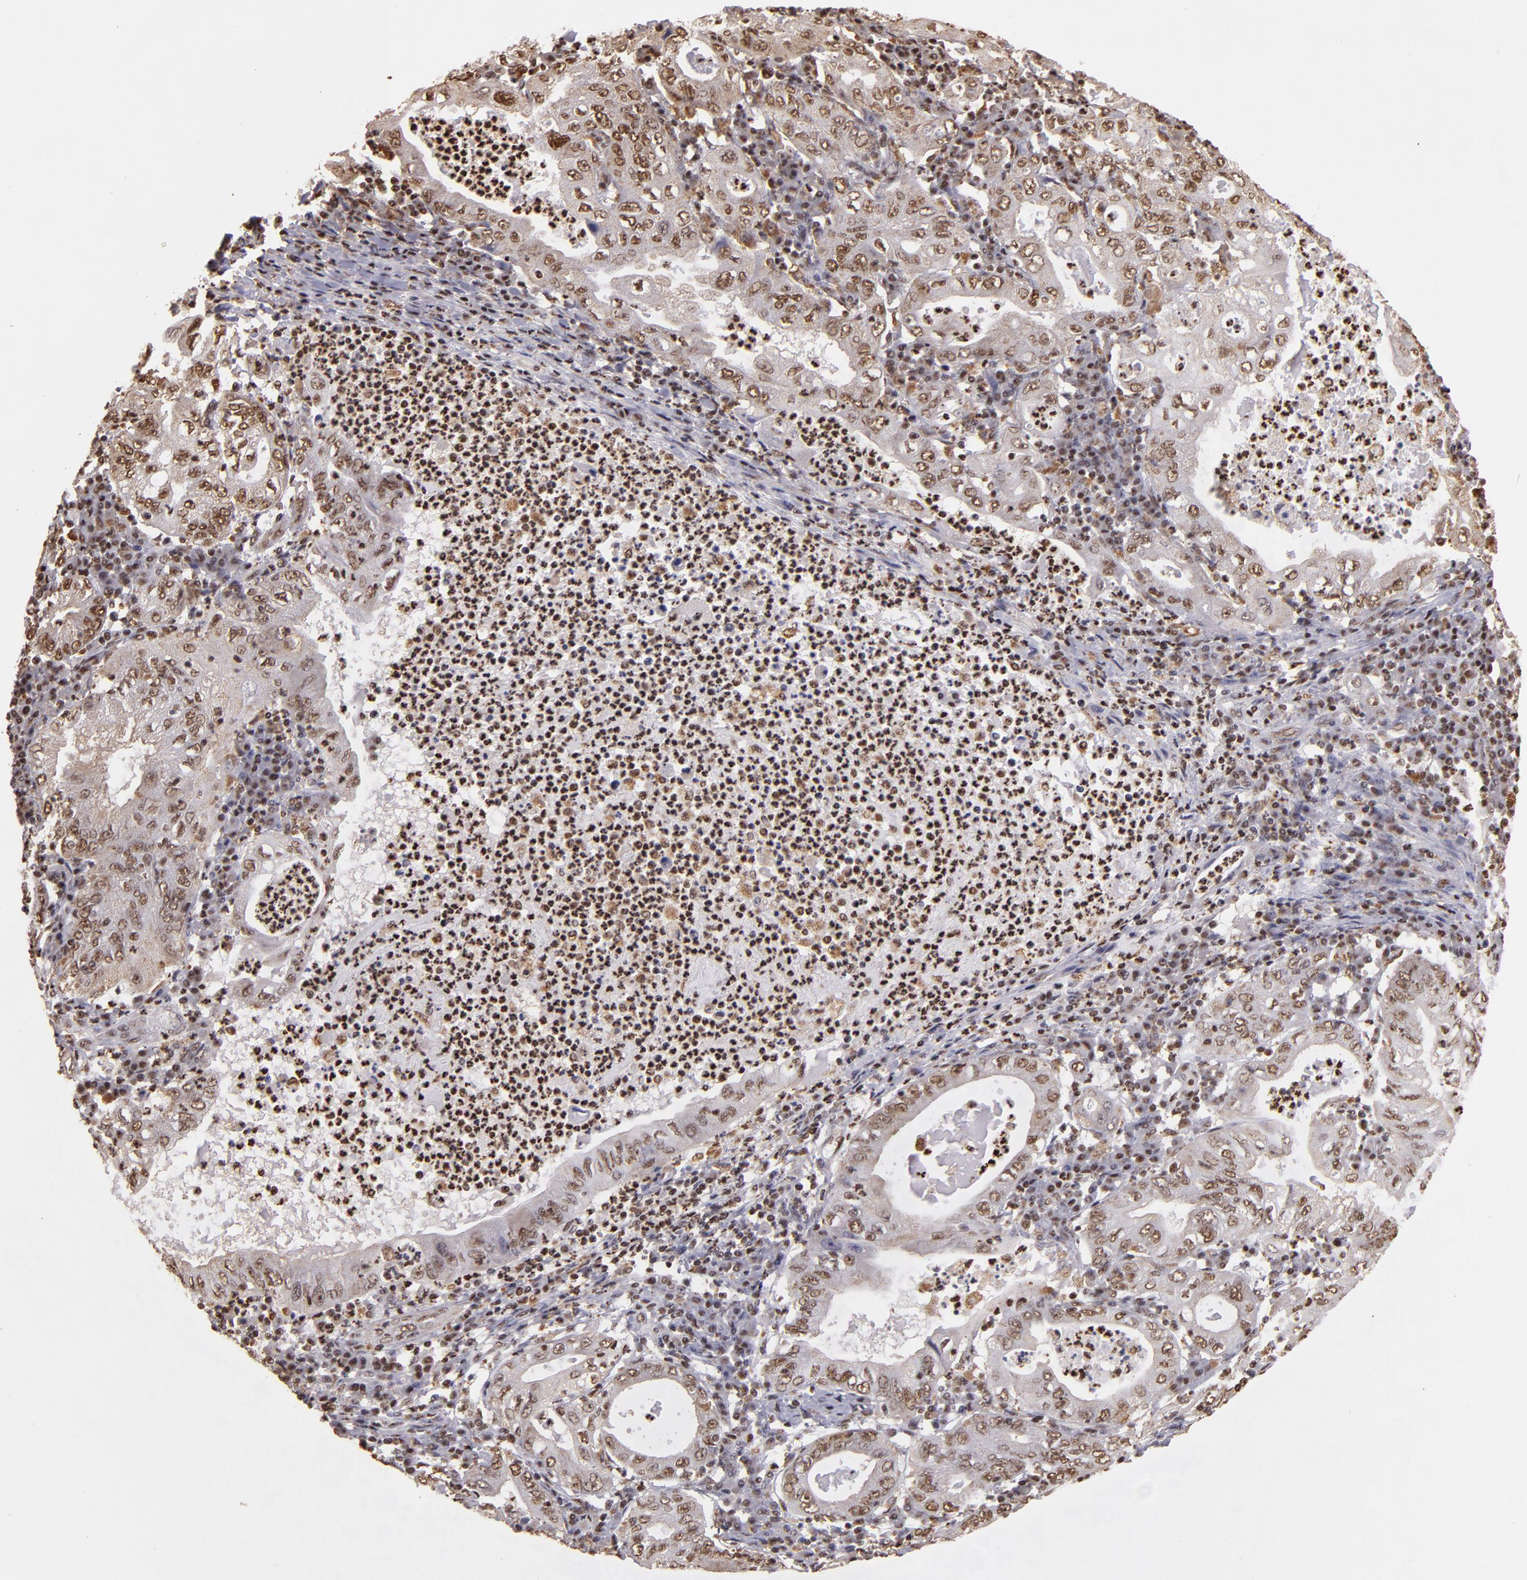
{"staining": {"intensity": "moderate", "quantity": ">75%", "location": "nuclear"}, "tissue": "stomach cancer", "cell_type": "Tumor cells", "image_type": "cancer", "snomed": [{"axis": "morphology", "description": "Normal tissue, NOS"}, {"axis": "morphology", "description": "Adenocarcinoma, NOS"}, {"axis": "topography", "description": "Esophagus"}, {"axis": "topography", "description": "Stomach, upper"}, {"axis": "topography", "description": "Peripheral nerve tissue"}], "caption": "Stomach cancer (adenocarcinoma) stained with DAB IHC reveals medium levels of moderate nuclear positivity in about >75% of tumor cells. The protein is stained brown, and the nuclei are stained in blue (DAB (3,3'-diaminobenzidine) IHC with brightfield microscopy, high magnification).", "gene": "SP1", "patient": {"sex": "male", "age": 62}}